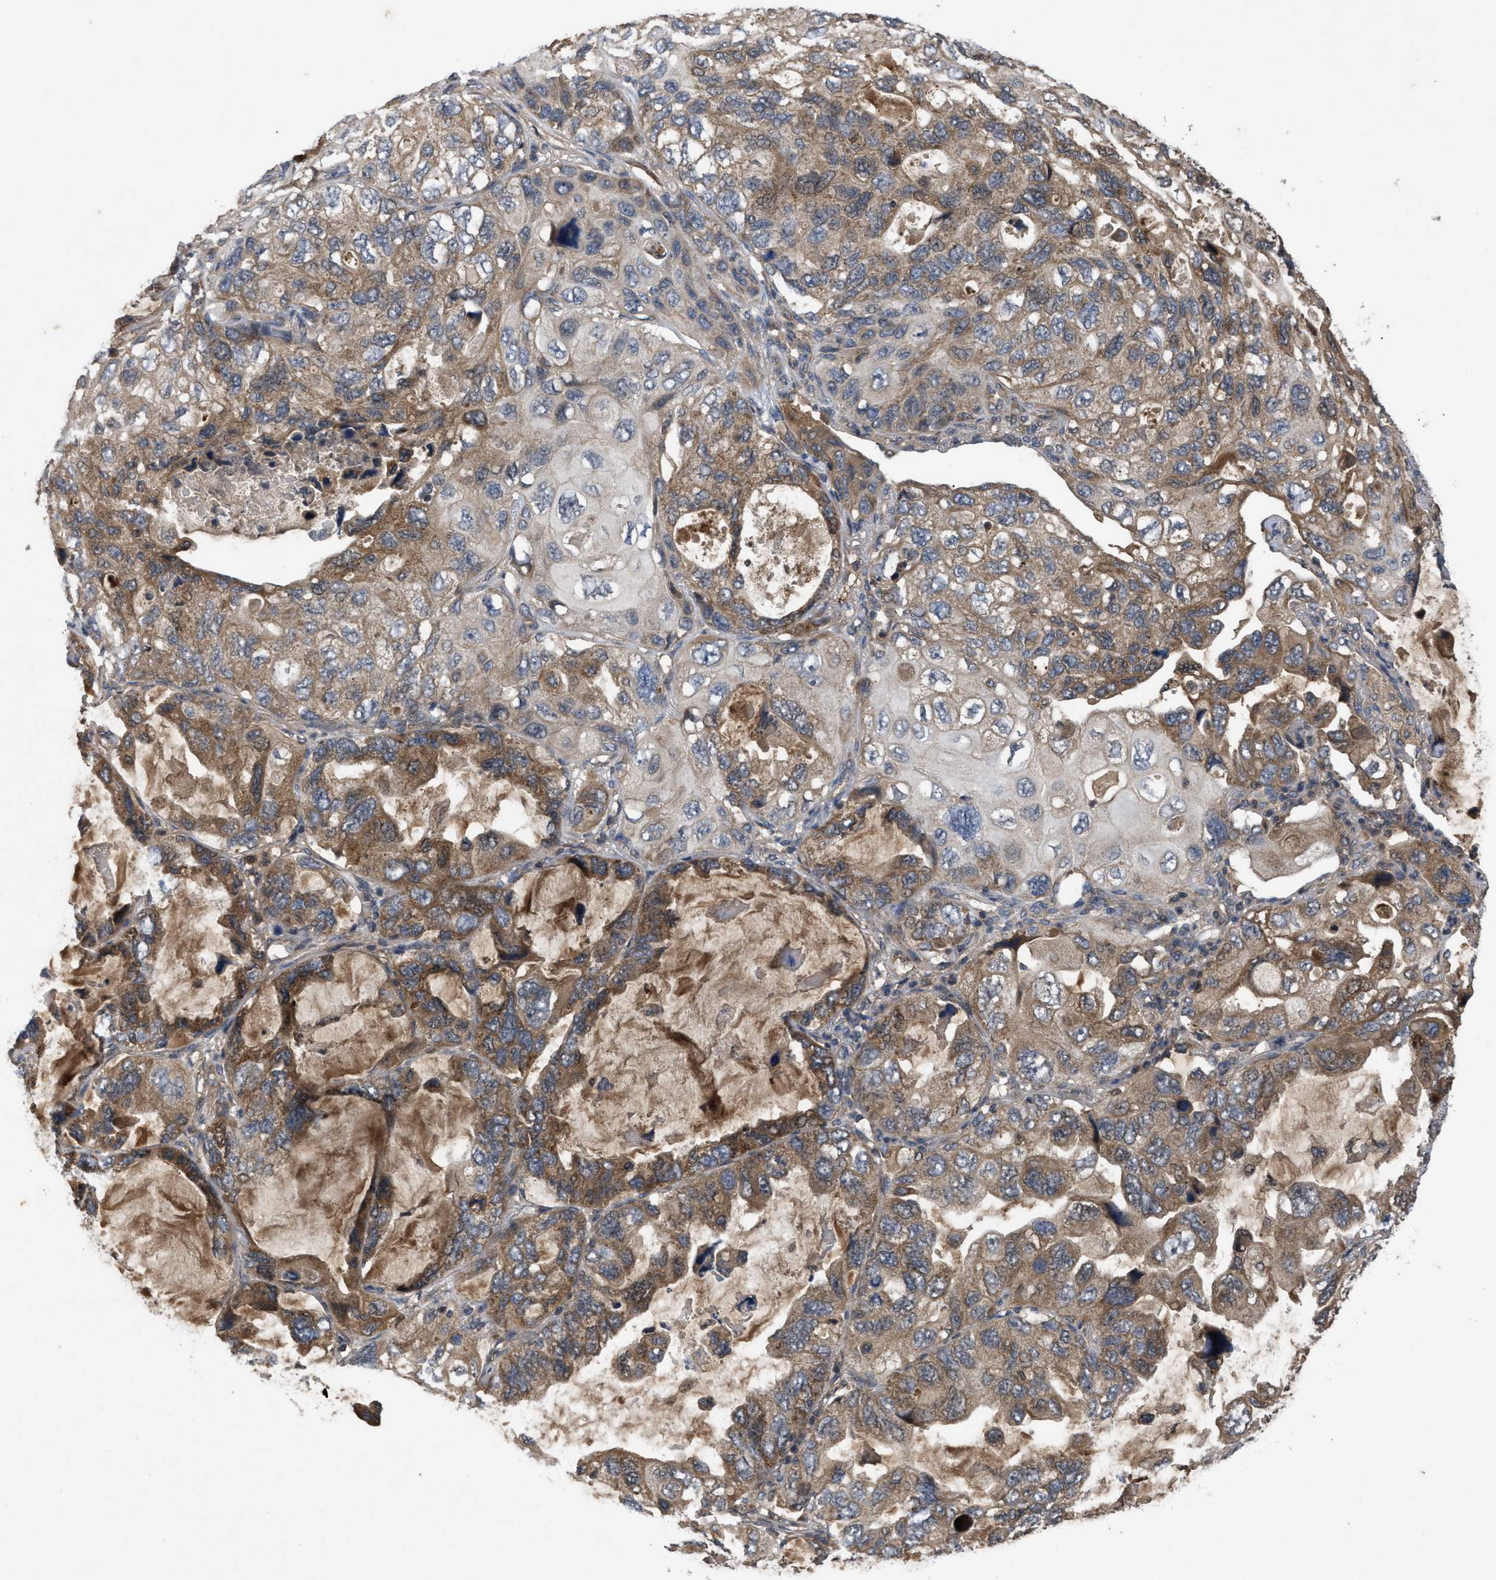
{"staining": {"intensity": "moderate", "quantity": ">75%", "location": "cytoplasmic/membranous"}, "tissue": "lung cancer", "cell_type": "Tumor cells", "image_type": "cancer", "snomed": [{"axis": "morphology", "description": "Squamous cell carcinoma, NOS"}, {"axis": "topography", "description": "Lung"}], "caption": "Protein expression analysis of lung squamous cell carcinoma reveals moderate cytoplasmic/membranous staining in approximately >75% of tumor cells. (DAB (3,3'-diaminobenzidine) = brown stain, brightfield microscopy at high magnification).", "gene": "RAB2A", "patient": {"sex": "female", "age": 73}}